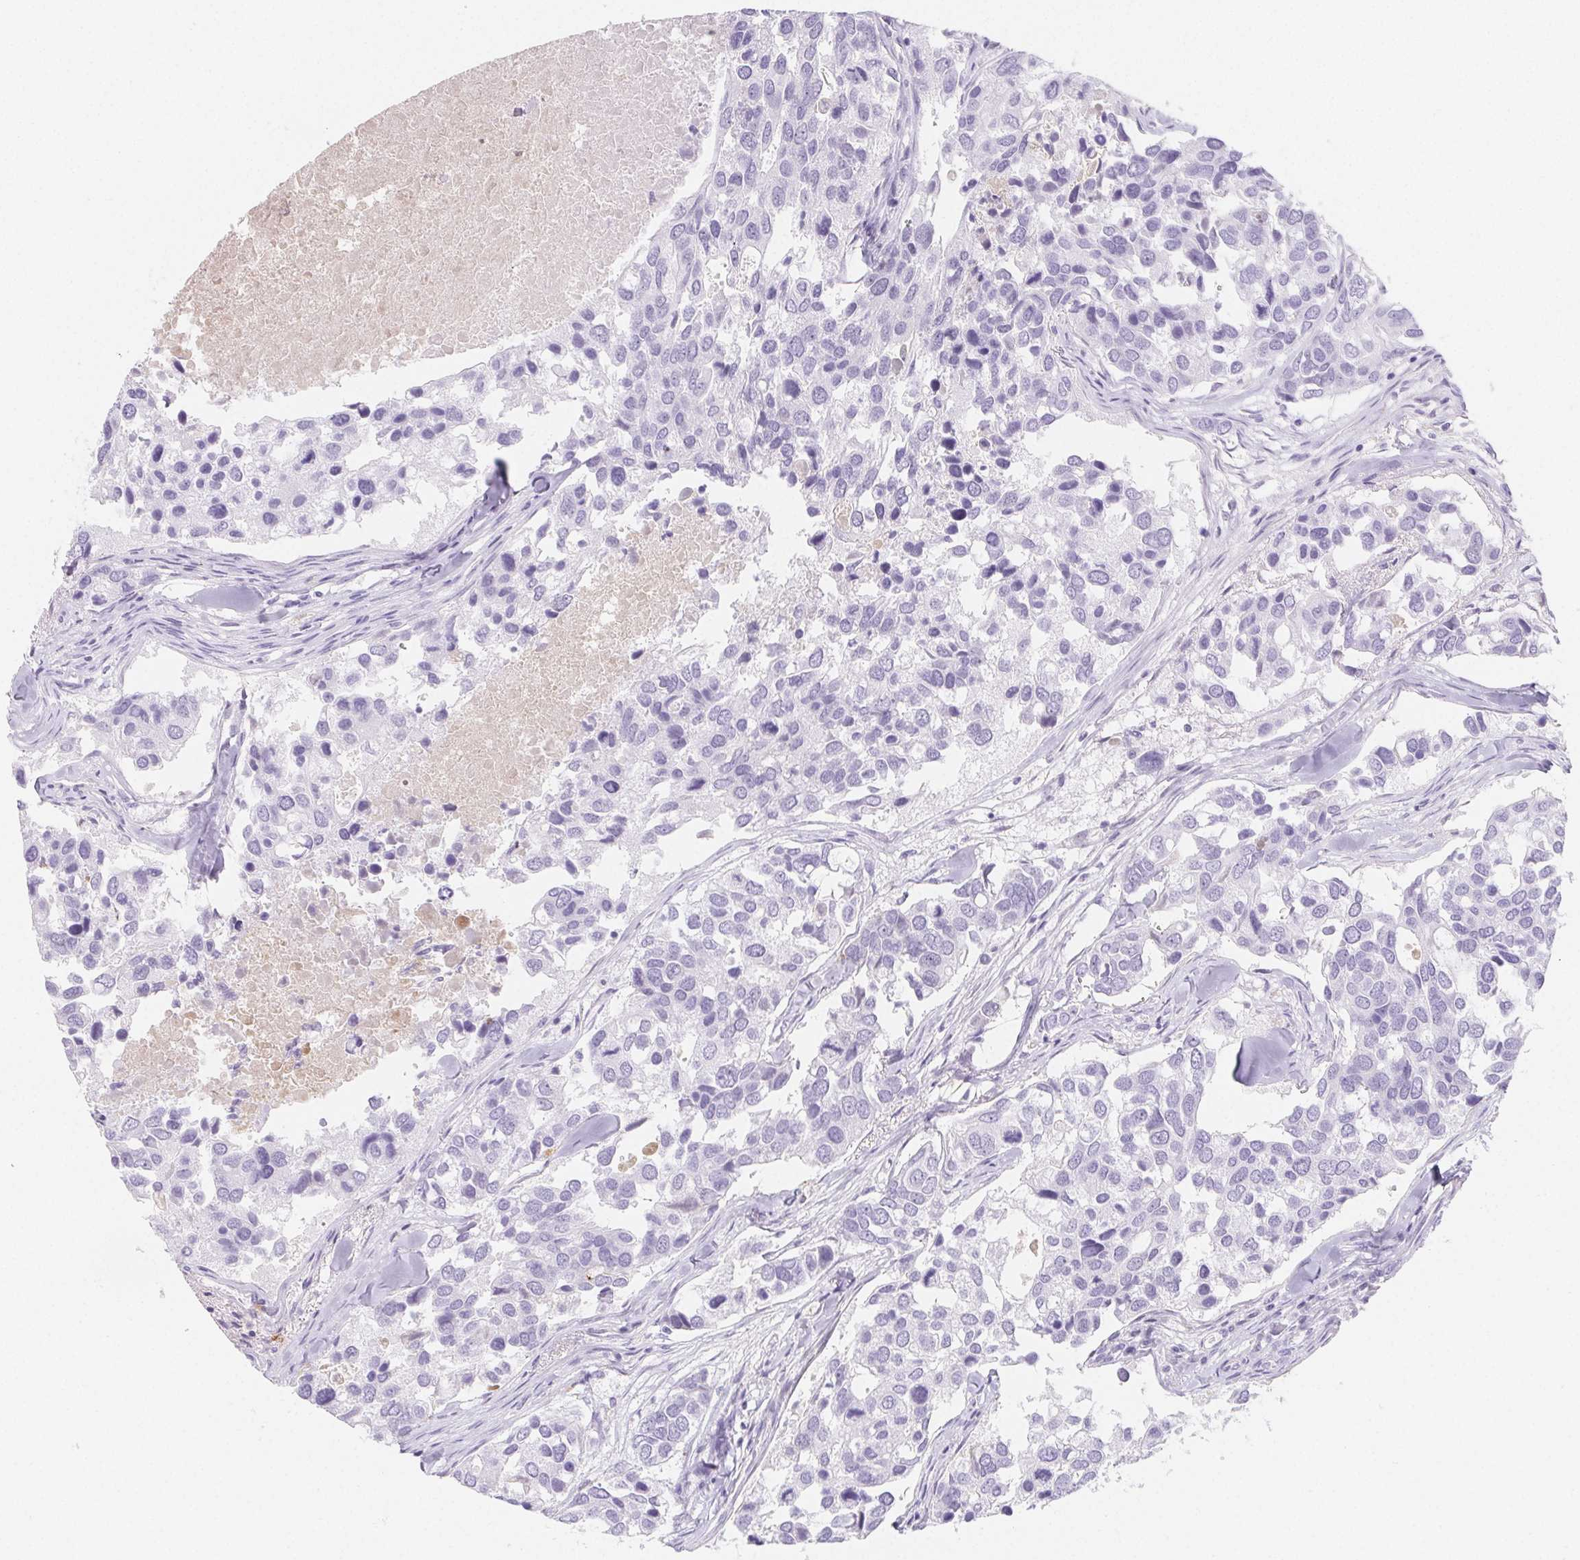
{"staining": {"intensity": "negative", "quantity": "none", "location": "none"}, "tissue": "breast cancer", "cell_type": "Tumor cells", "image_type": "cancer", "snomed": [{"axis": "morphology", "description": "Duct carcinoma"}, {"axis": "topography", "description": "Breast"}], "caption": "The histopathology image demonstrates no significant positivity in tumor cells of intraductal carcinoma (breast).", "gene": "ITIH2", "patient": {"sex": "female", "age": 83}}